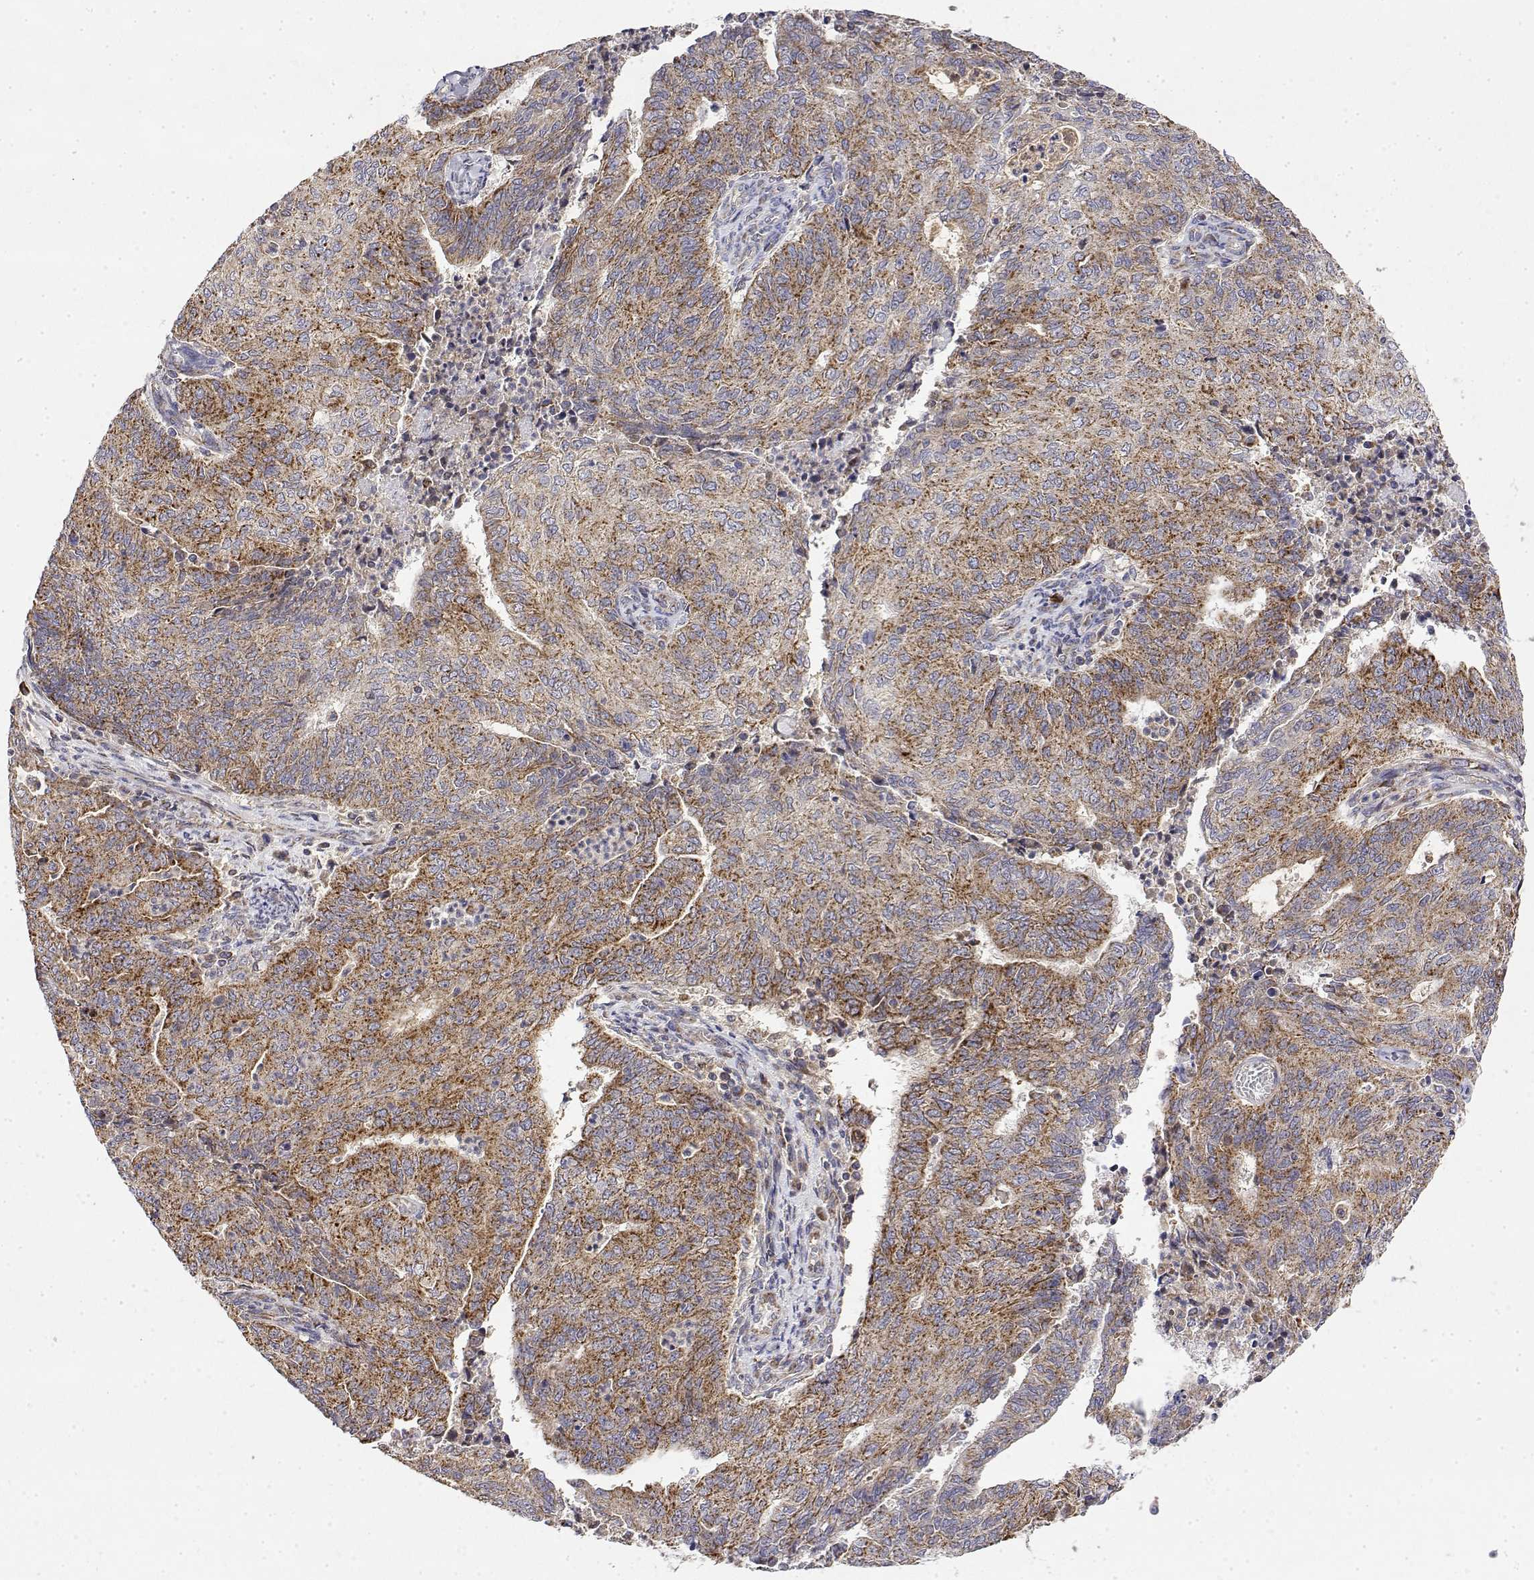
{"staining": {"intensity": "moderate", "quantity": ">75%", "location": "cytoplasmic/membranous"}, "tissue": "endometrial cancer", "cell_type": "Tumor cells", "image_type": "cancer", "snomed": [{"axis": "morphology", "description": "Adenocarcinoma, NOS"}, {"axis": "topography", "description": "Endometrium"}], "caption": "Immunohistochemical staining of human endometrial cancer (adenocarcinoma) reveals medium levels of moderate cytoplasmic/membranous positivity in about >75% of tumor cells. Nuclei are stained in blue.", "gene": "GADD45GIP1", "patient": {"sex": "female", "age": 82}}